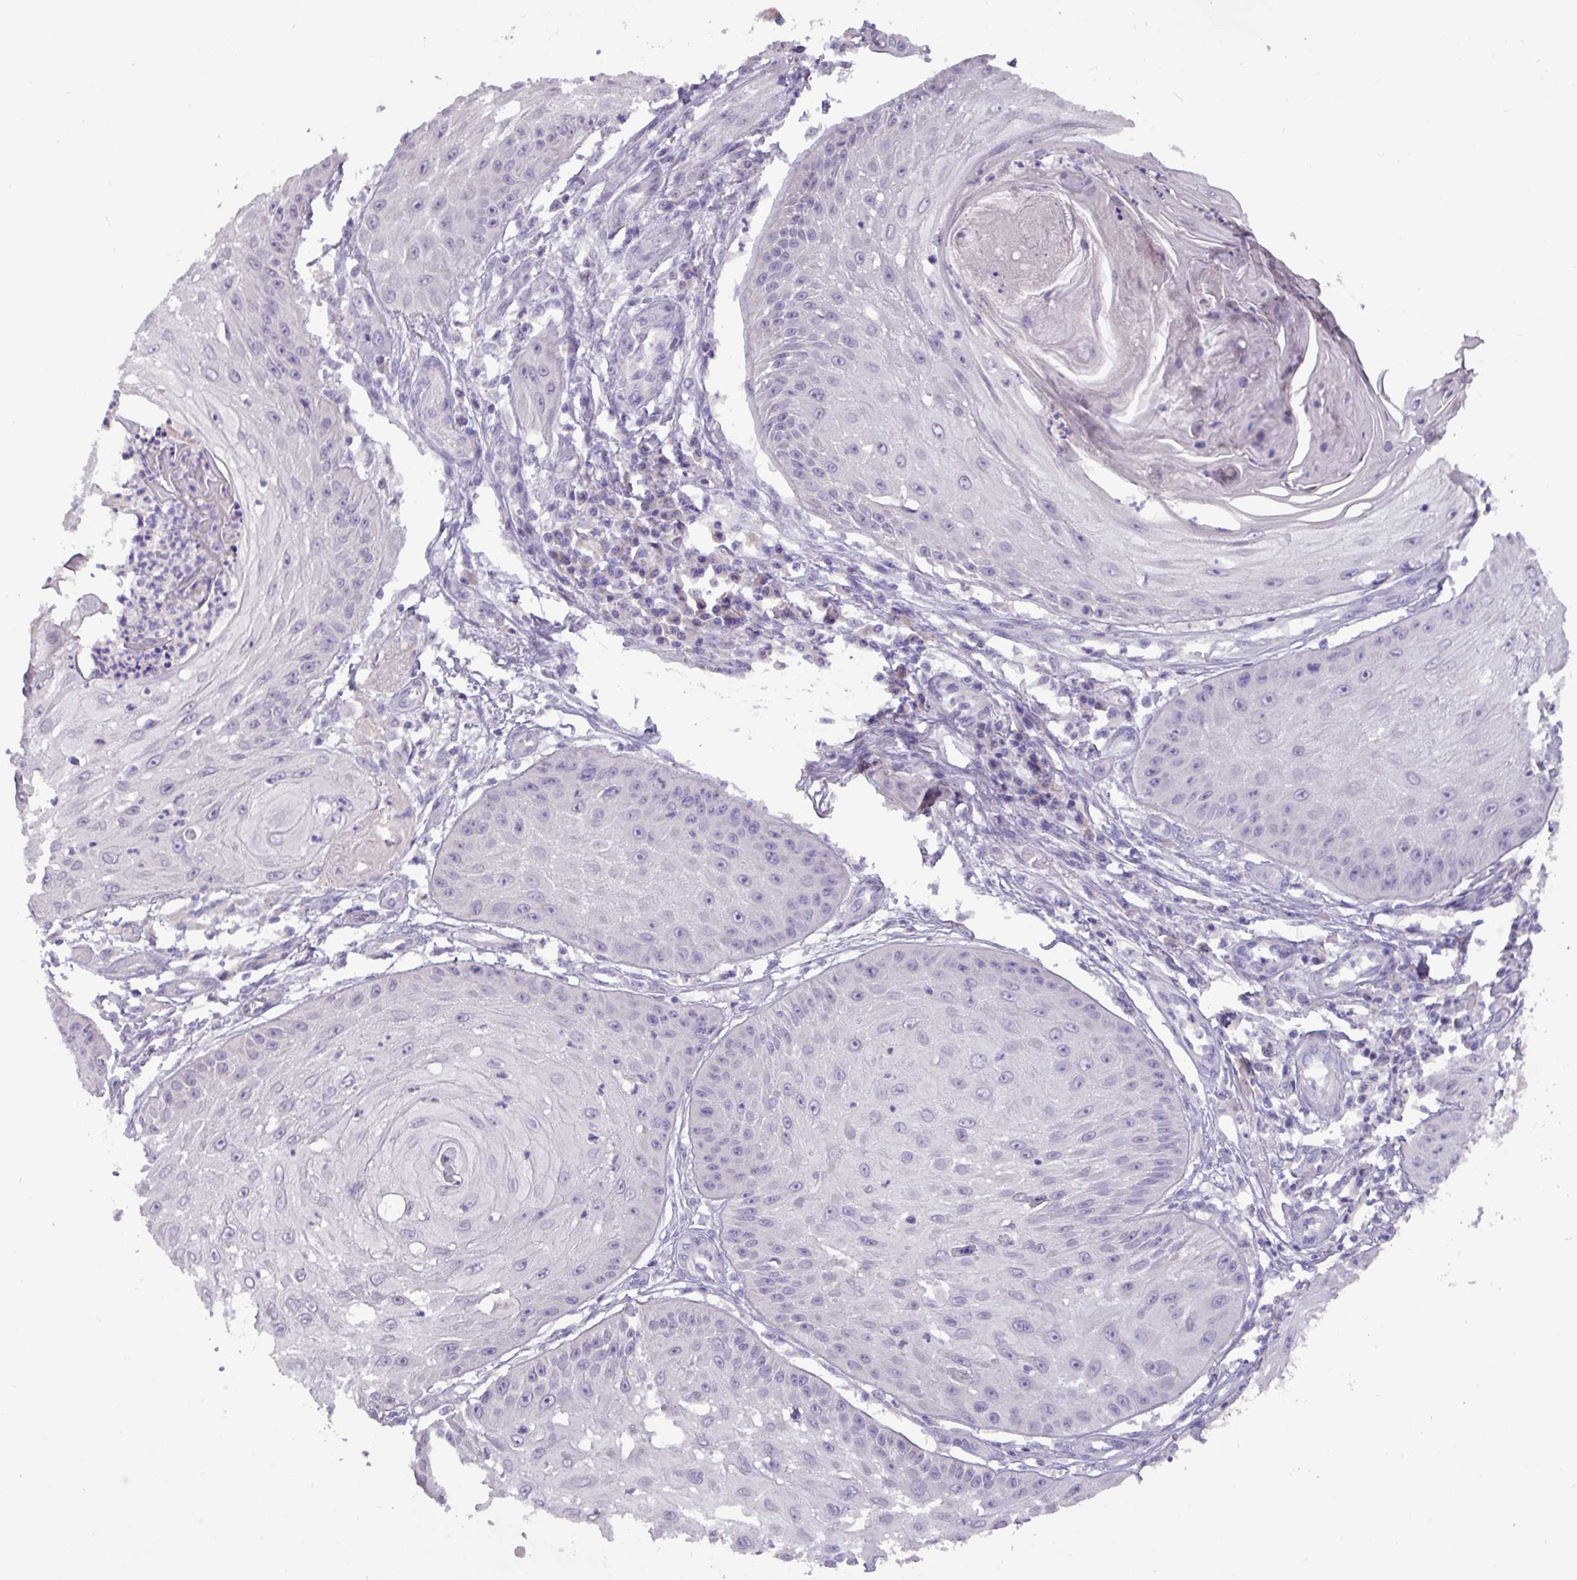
{"staining": {"intensity": "negative", "quantity": "none", "location": "none"}, "tissue": "skin cancer", "cell_type": "Tumor cells", "image_type": "cancer", "snomed": [{"axis": "morphology", "description": "Squamous cell carcinoma, NOS"}, {"axis": "topography", "description": "Skin"}], "caption": "This is an immunohistochemistry micrograph of skin cancer (squamous cell carcinoma). There is no positivity in tumor cells.", "gene": "PAX8", "patient": {"sex": "male", "age": 70}}